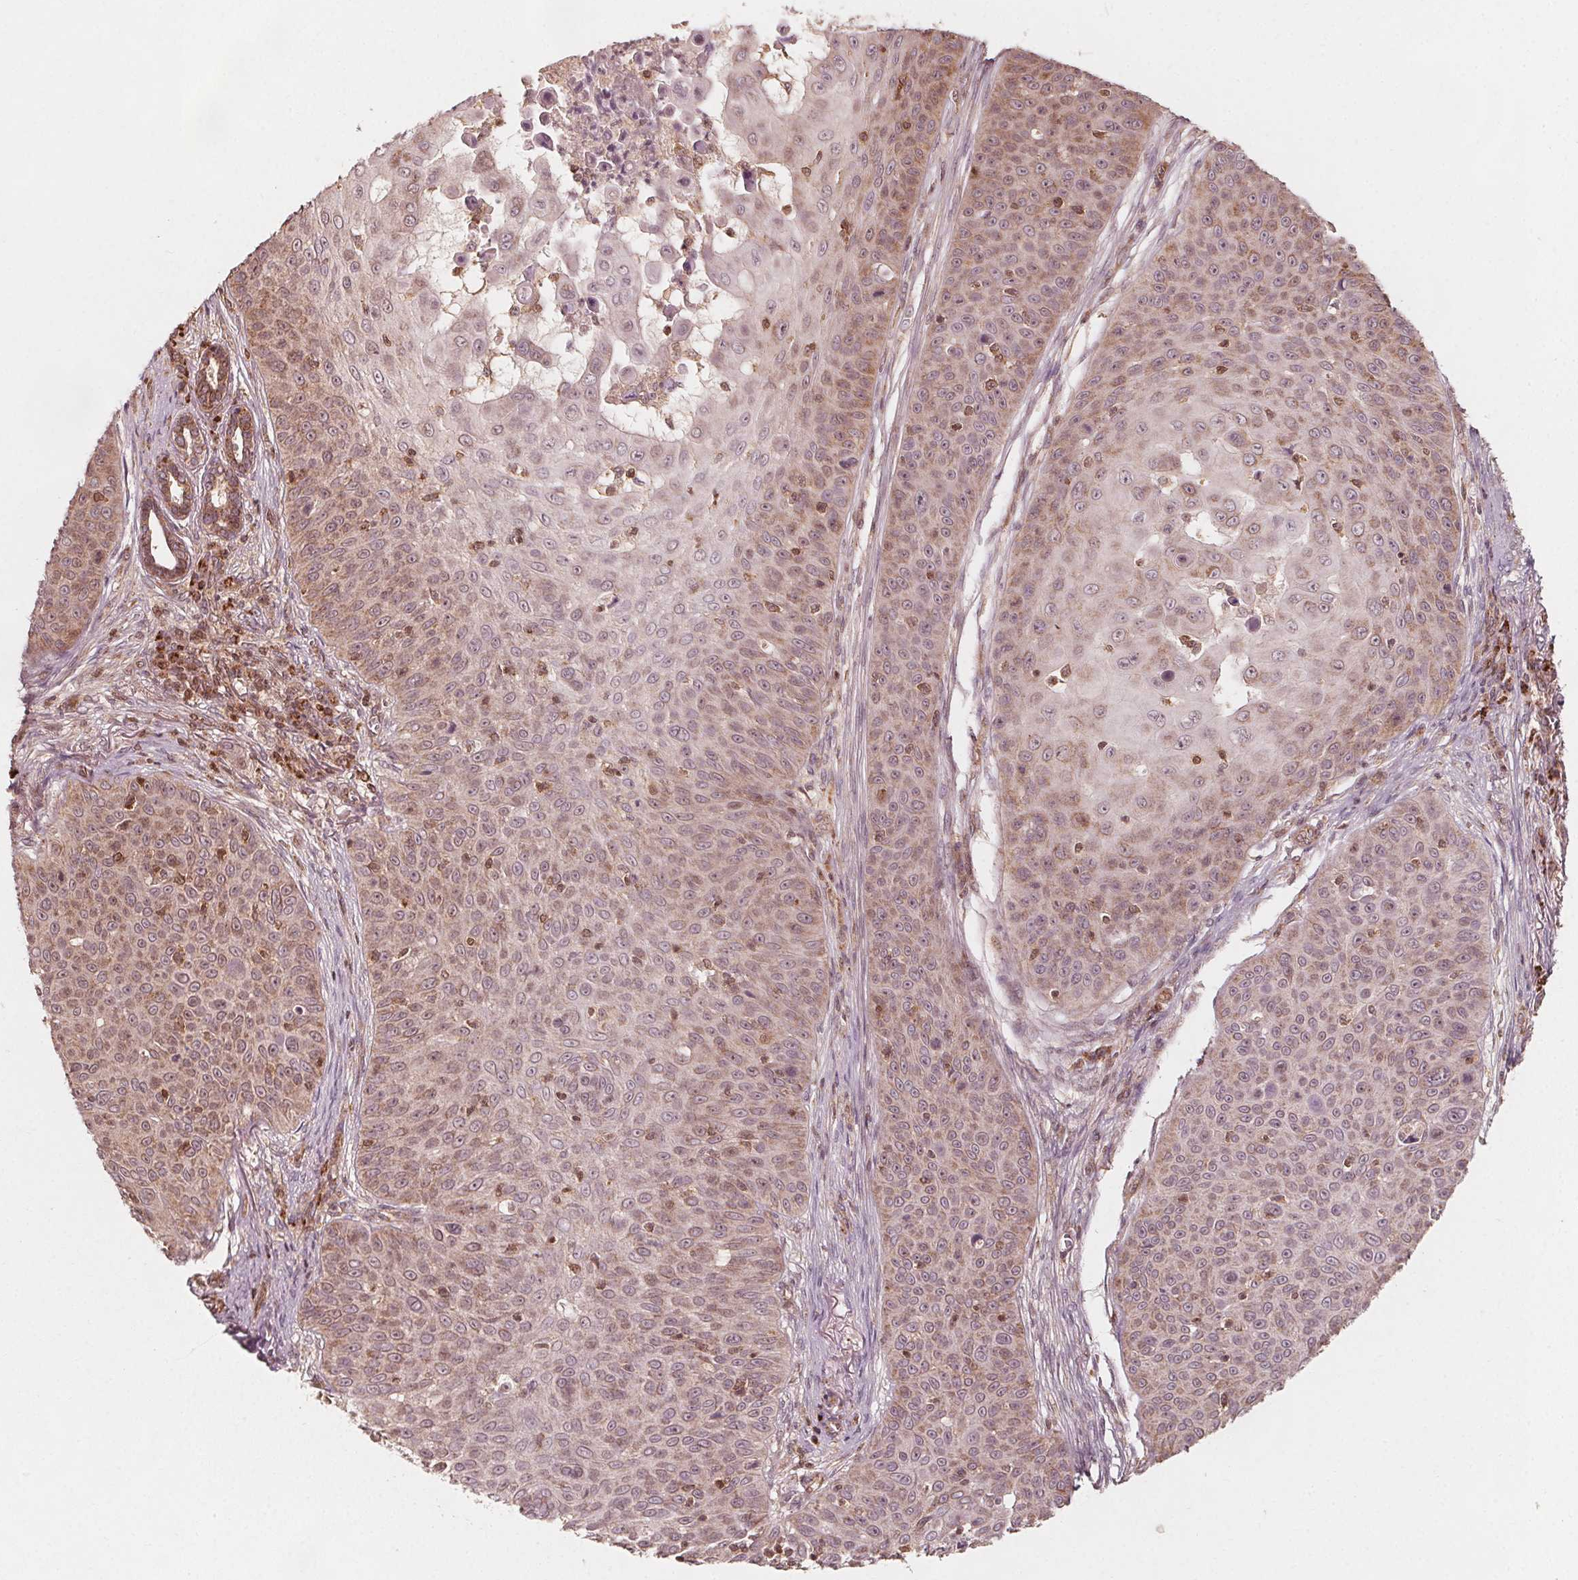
{"staining": {"intensity": "weak", "quantity": "25%-75%", "location": "cytoplasmic/membranous"}, "tissue": "skin cancer", "cell_type": "Tumor cells", "image_type": "cancer", "snomed": [{"axis": "morphology", "description": "Squamous cell carcinoma, NOS"}, {"axis": "topography", "description": "Skin"}], "caption": "Tumor cells display low levels of weak cytoplasmic/membranous staining in about 25%-75% of cells in human squamous cell carcinoma (skin). The staining is performed using DAB (3,3'-diaminobenzidine) brown chromogen to label protein expression. The nuclei are counter-stained blue using hematoxylin.", "gene": "AIP", "patient": {"sex": "male", "age": 82}}